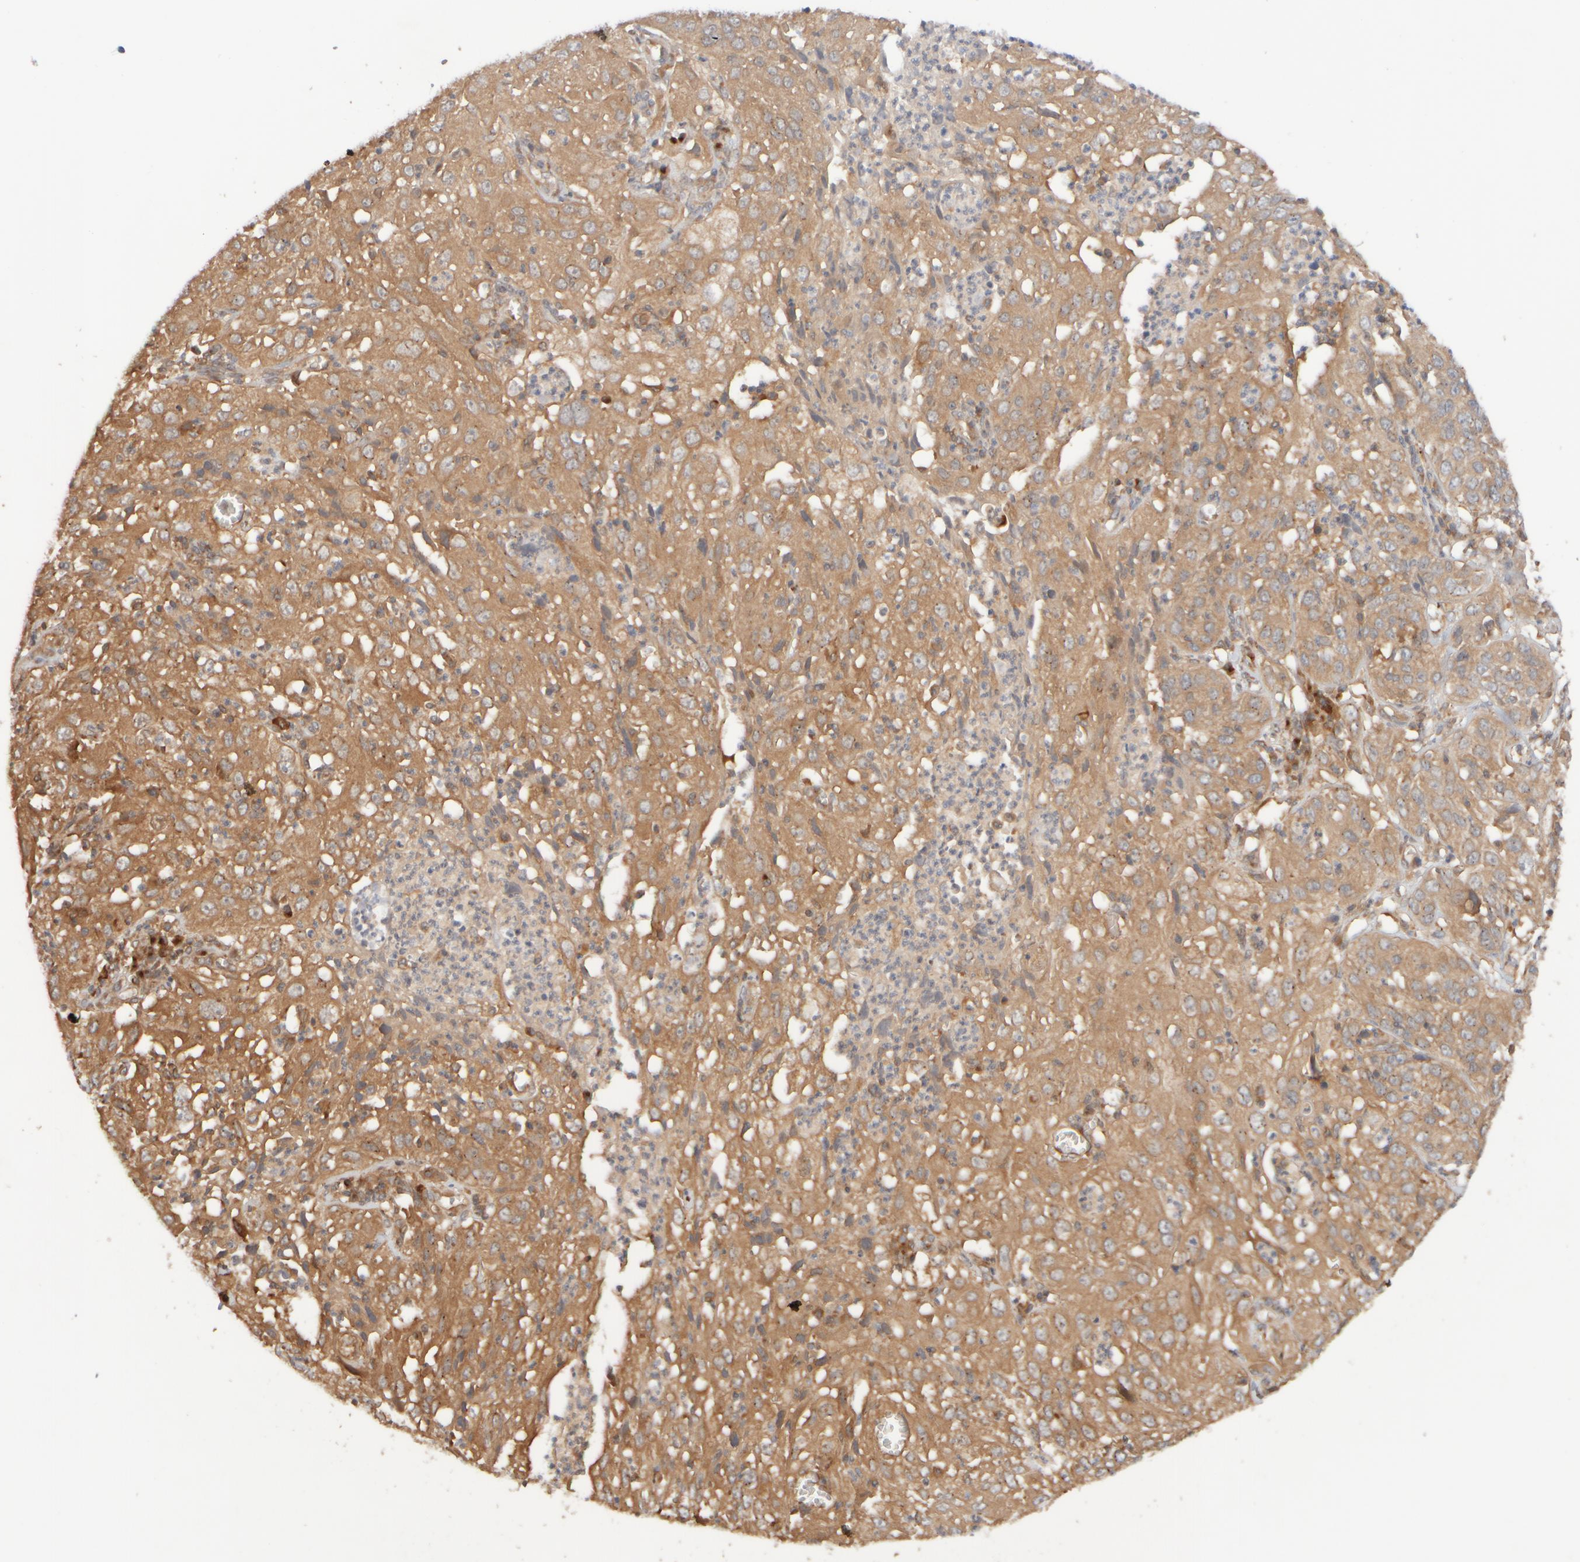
{"staining": {"intensity": "moderate", "quantity": ">75%", "location": "cytoplasmic/membranous"}, "tissue": "cervical cancer", "cell_type": "Tumor cells", "image_type": "cancer", "snomed": [{"axis": "morphology", "description": "Squamous cell carcinoma, NOS"}, {"axis": "topography", "description": "Cervix"}], "caption": "Immunohistochemical staining of squamous cell carcinoma (cervical) demonstrates medium levels of moderate cytoplasmic/membranous expression in approximately >75% of tumor cells.", "gene": "RABEP1", "patient": {"sex": "female", "age": 32}}